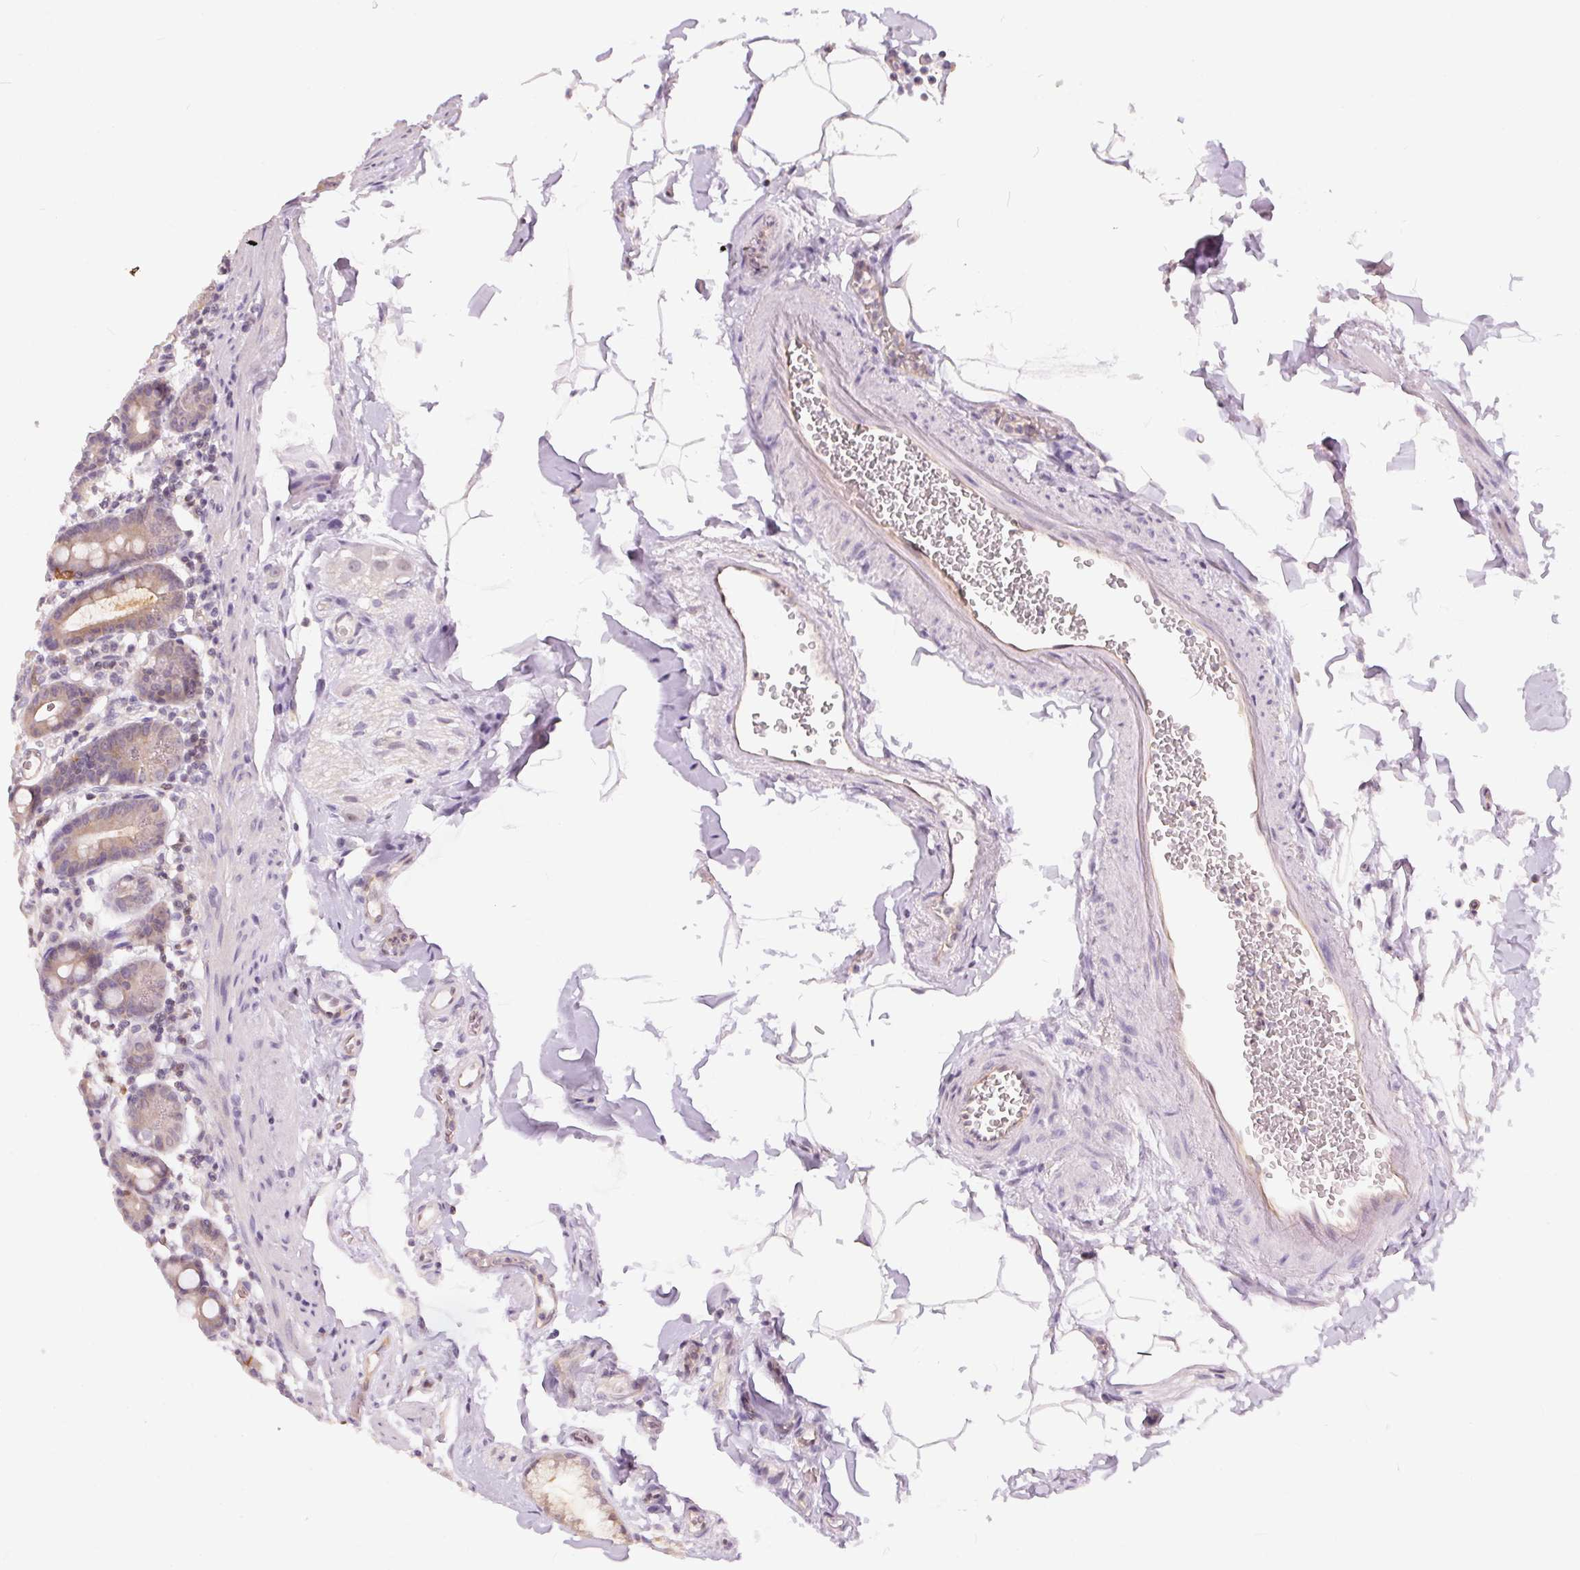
{"staining": {"intensity": "weak", "quantity": "25%-75%", "location": "cytoplasmic/membranous"}, "tissue": "duodenum", "cell_type": "Glandular cells", "image_type": "normal", "snomed": [{"axis": "morphology", "description": "Normal tissue, NOS"}, {"axis": "topography", "description": "Pancreas"}, {"axis": "topography", "description": "Duodenum"}], "caption": "Immunohistochemistry image of benign duodenum stained for a protein (brown), which shows low levels of weak cytoplasmic/membranous staining in approximately 25%-75% of glandular cells.", "gene": "BLMH", "patient": {"sex": "male", "age": 59}}